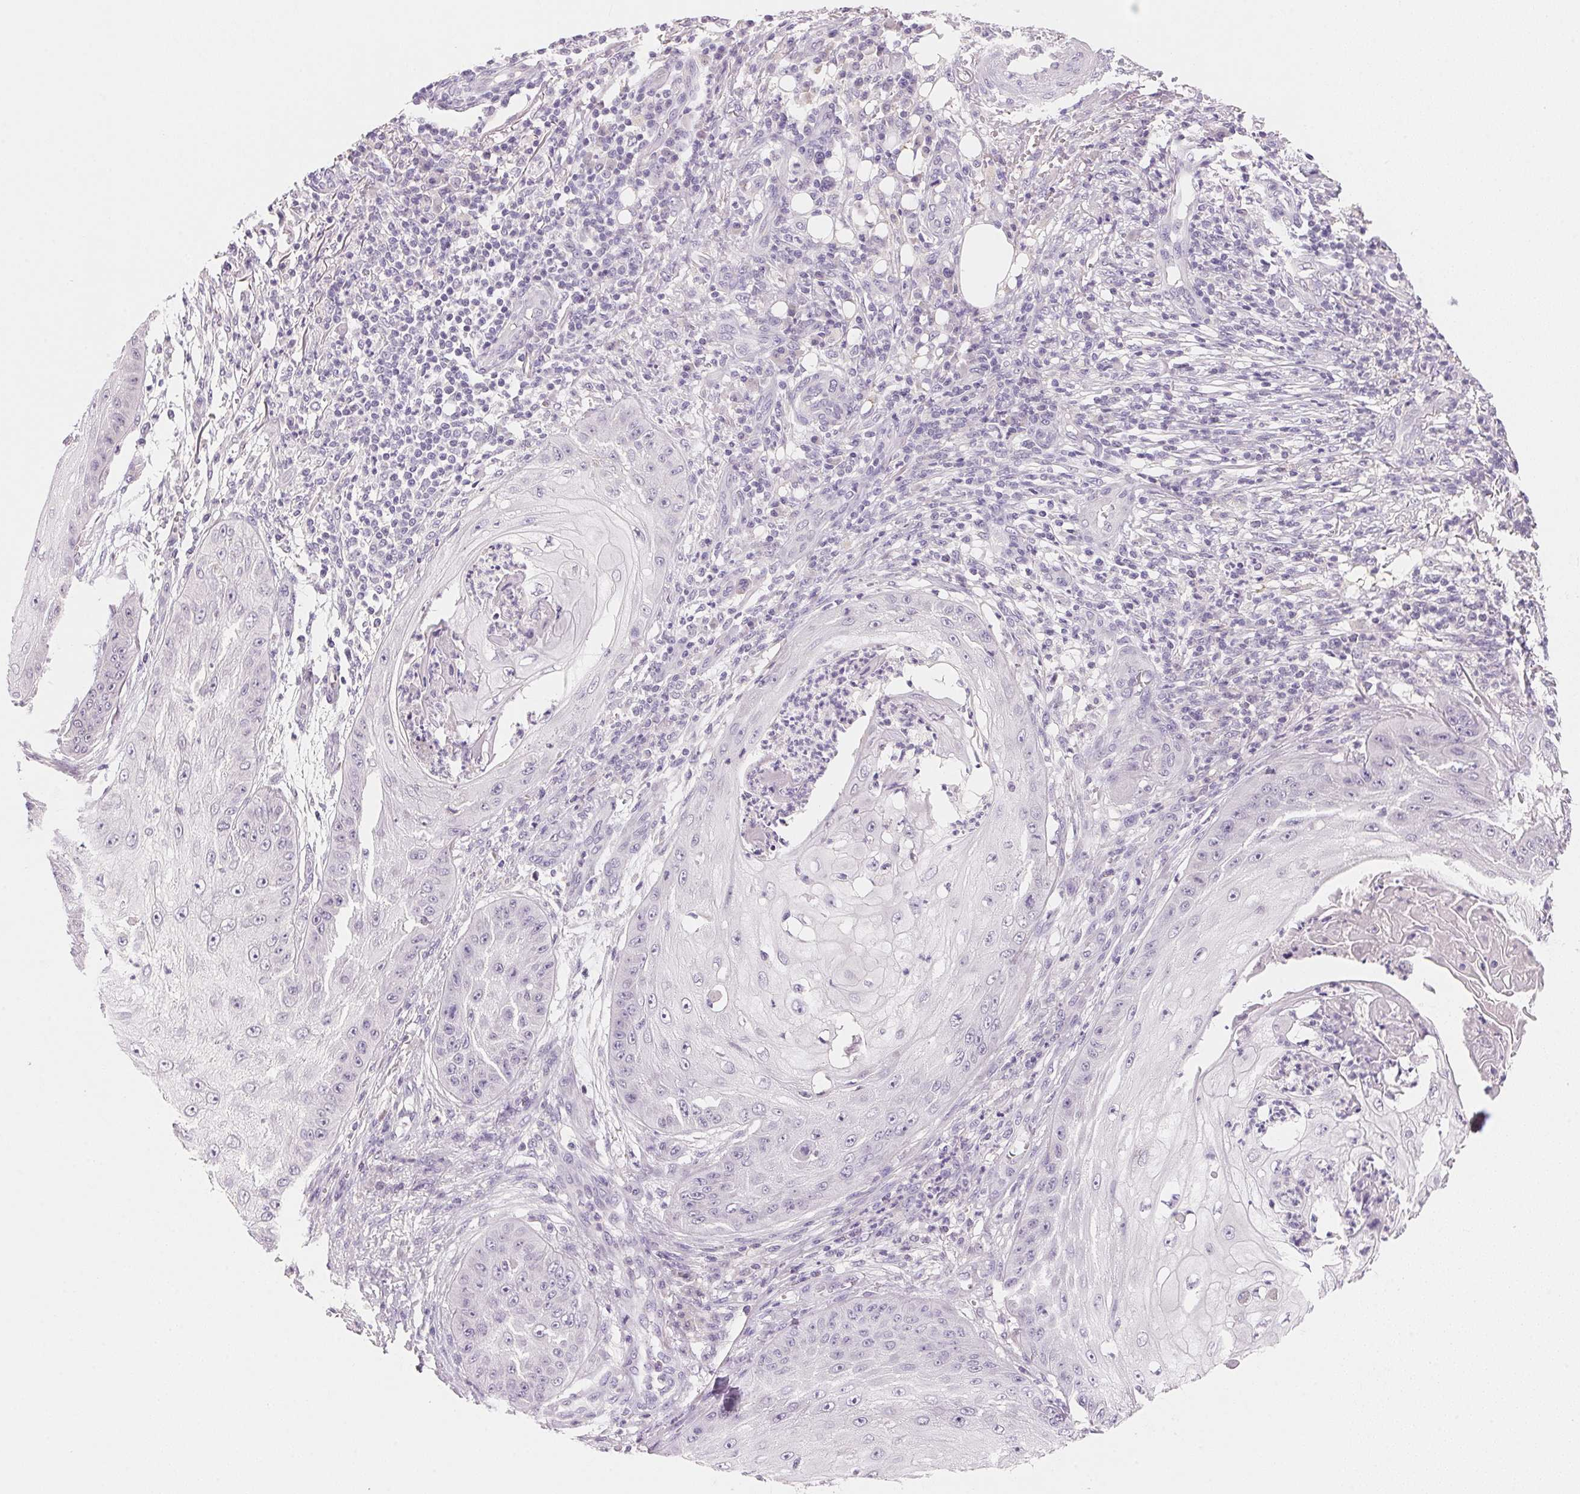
{"staining": {"intensity": "negative", "quantity": "none", "location": "none"}, "tissue": "skin cancer", "cell_type": "Tumor cells", "image_type": "cancer", "snomed": [{"axis": "morphology", "description": "Squamous cell carcinoma, NOS"}, {"axis": "topography", "description": "Skin"}], "caption": "High power microscopy histopathology image of an IHC micrograph of skin squamous cell carcinoma, revealing no significant positivity in tumor cells. The staining is performed using DAB brown chromogen with nuclei counter-stained in using hematoxylin.", "gene": "MCOLN3", "patient": {"sex": "male", "age": 70}}